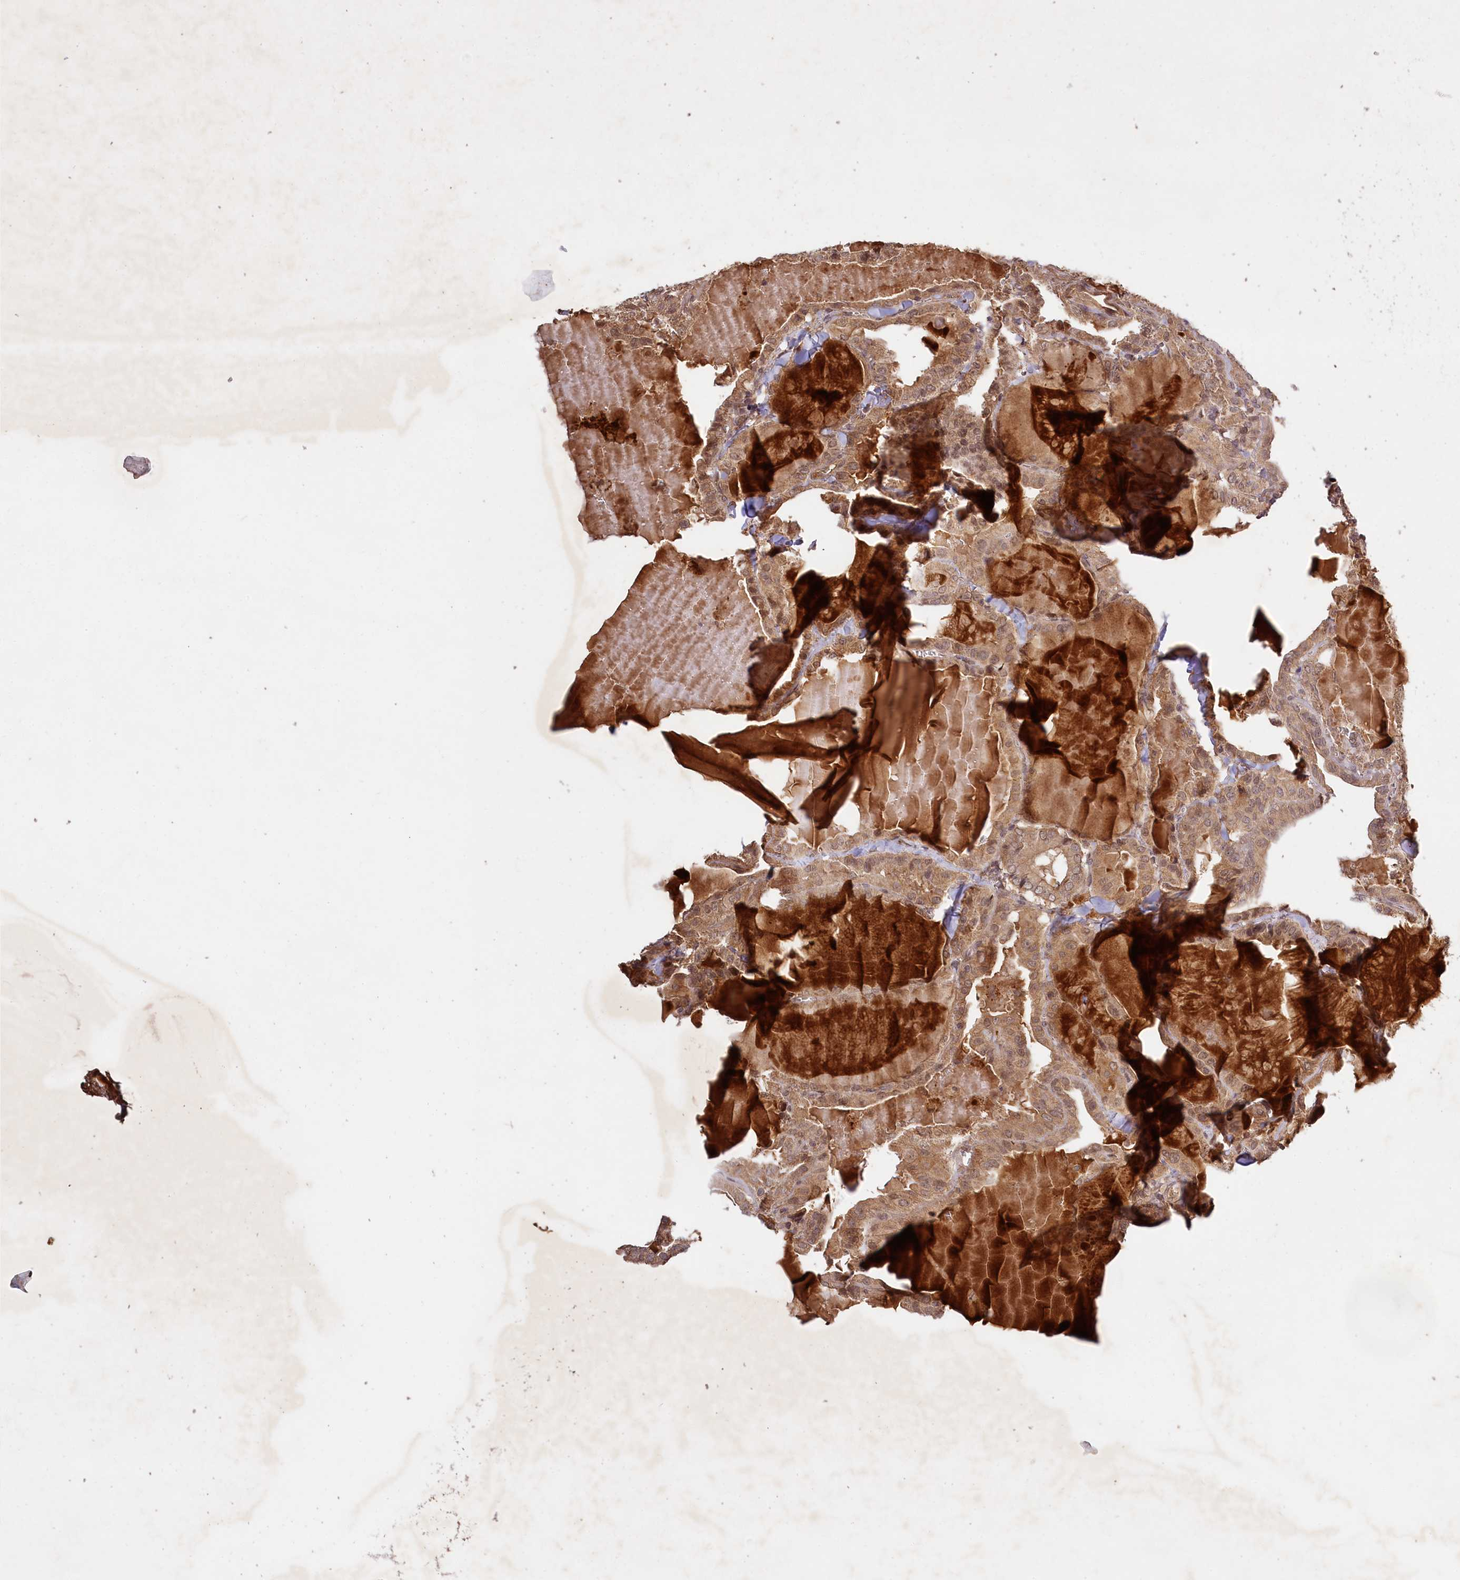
{"staining": {"intensity": "weak", "quantity": ">75%", "location": "cytoplasmic/membranous"}, "tissue": "thyroid cancer", "cell_type": "Tumor cells", "image_type": "cancer", "snomed": [{"axis": "morphology", "description": "Papillary adenocarcinoma, NOS"}, {"axis": "topography", "description": "Thyroid gland"}], "caption": "This micrograph displays immunohistochemistry (IHC) staining of thyroid cancer (papillary adenocarcinoma), with low weak cytoplasmic/membranous positivity in approximately >75% of tumor cells.", "gene": "MCF2L2", "patient": {"sex": "male", "age": 52}}